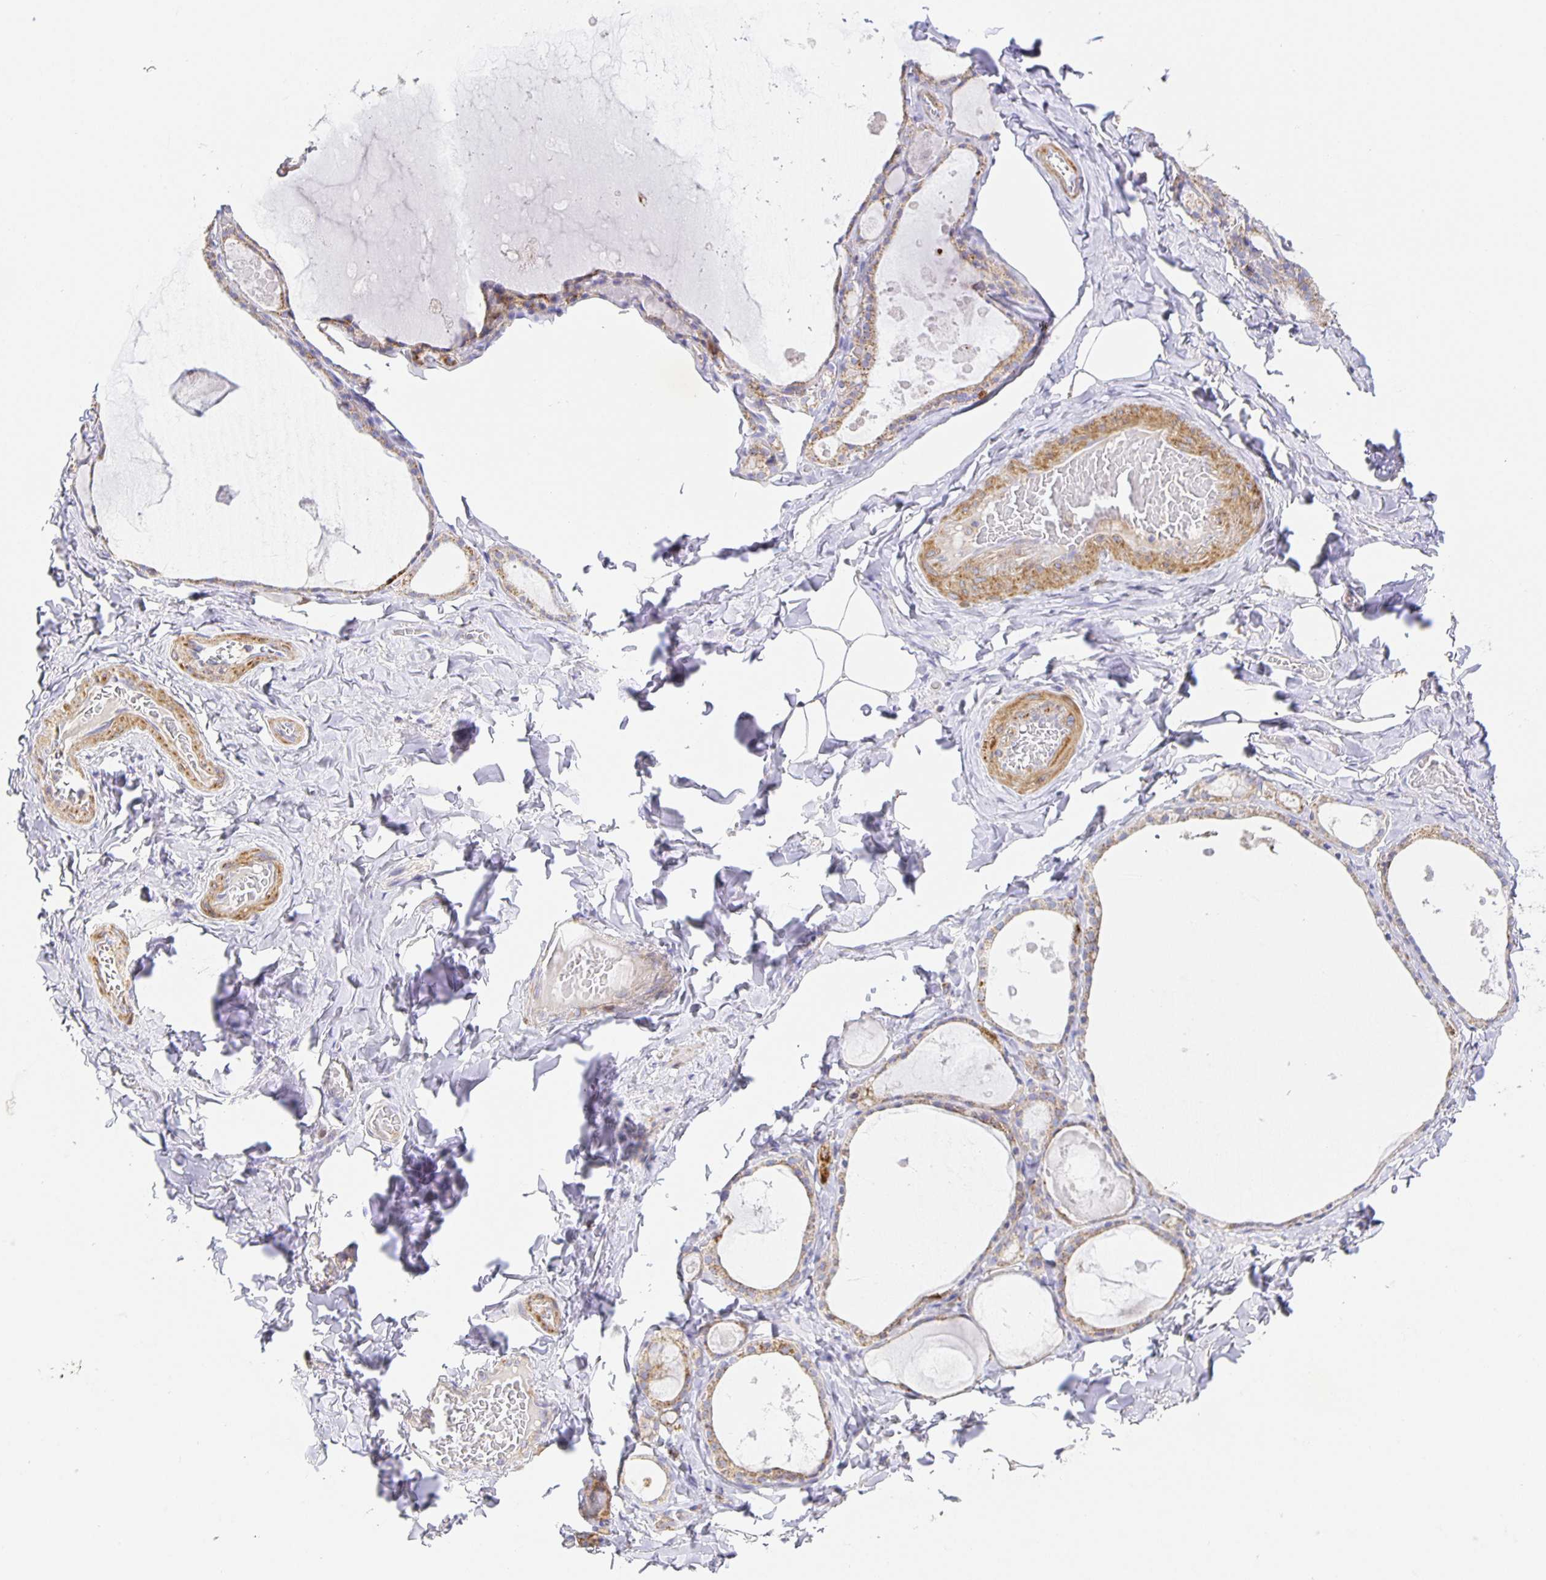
{"staining": {"intensity": "weak", "quantity": ">75%", "location": "cytoplasmic/membranous"}, "tissue": "thyroid gland", "cell_type": "Glandular cells", "image_type": "normal", "snomed": [{"axis": "morphology", "description": "Normal tissue, NOS"}, {"axis": "topography", "description": "Thyroid gland"}], "caption": "DAB immunohistochemical staining of unremarkable thyroid gland shows weak cytoplasmic/membranous protein expression in about >75% of glandular cells. Using DAB (3,3'-diaminobenzidine) (brown) and hematoxylin (blue) stains, captured at high magnification using brightfield microscopy.", "gene": "FLRT3", "patient": {"sex": "male", "age": 56}}